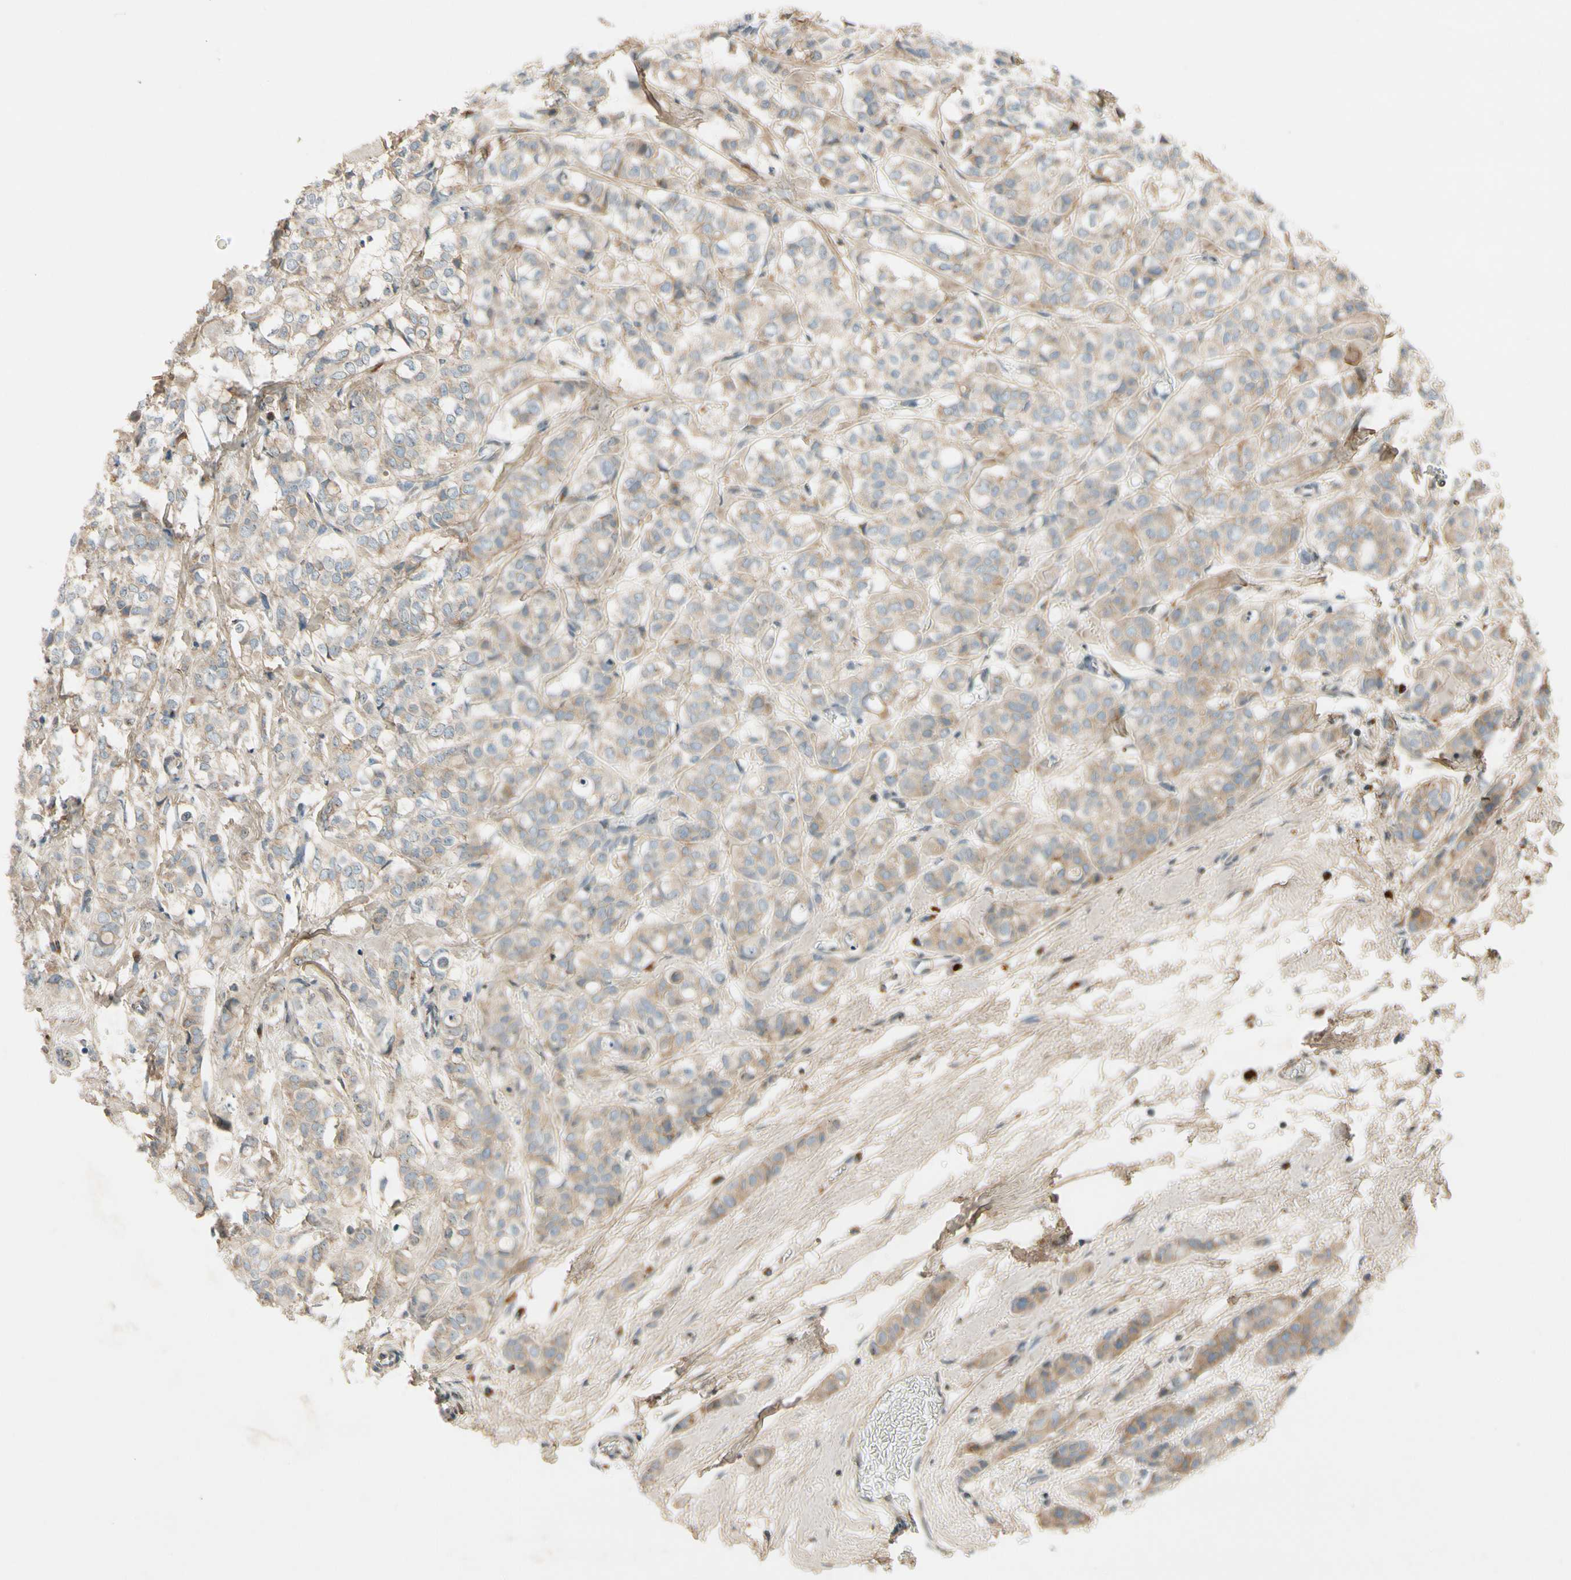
{"staining": {"intensity": "weak", "quantity": ">75%", "location": "cytoplasmic/membranous"}, "tissue": "breast cancer", "cell_type": "Tumor cells", "image_type": "cancer", "snomed": [{"axis": "morphology", "description": "Lobular carcinoma"}, {"axis": "topography", "description": "Breast"}], "caption": "Human breast lobular carcinoma stained with a brown dye demonstrates weak cytoplasmic/membranous positive positivity in approximately >75% of tumor cells.", "gene": "MST1R", "patient": {"sex": "female", "age": 60}}